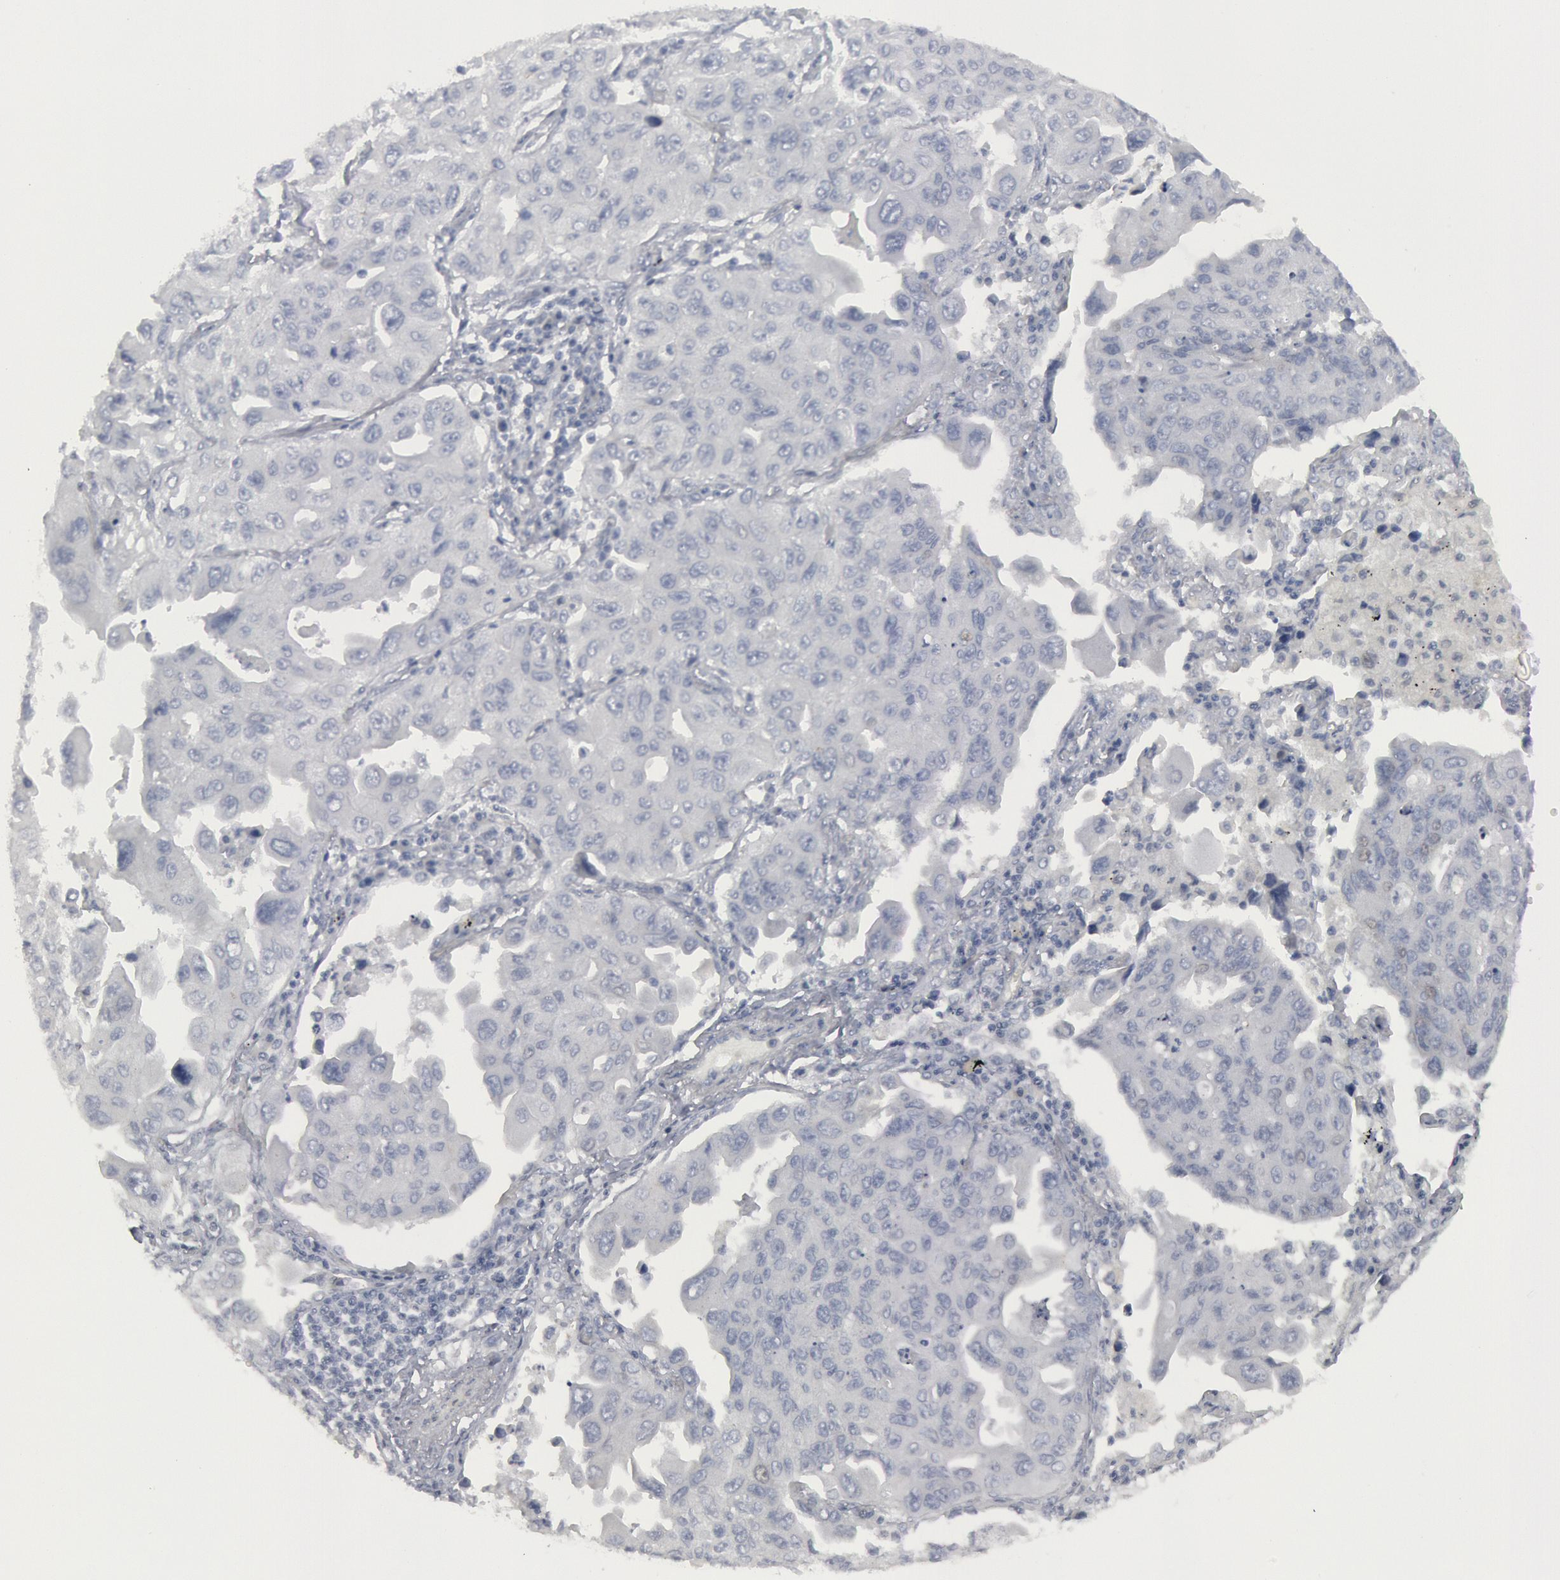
{"staining": {"intensity": "negative", "quantity": "none", "location": "none"}, "tissue": "lung cancer", "cell_type": "Tumor cells", "image_type": "cancer", "snomed": [{"axis": "morphology", "description": "Adenocarcinoma, NOS"}, {"axis": "topography", "description": "Lung"}], "caption": "A high-resolution photomicrograph shows IHC staining of adenocarcinoma (lung), which shows no significant positivity in tumor cells.", "gene": "DMC1", "patient": {"sex": "male", "age": 64}}